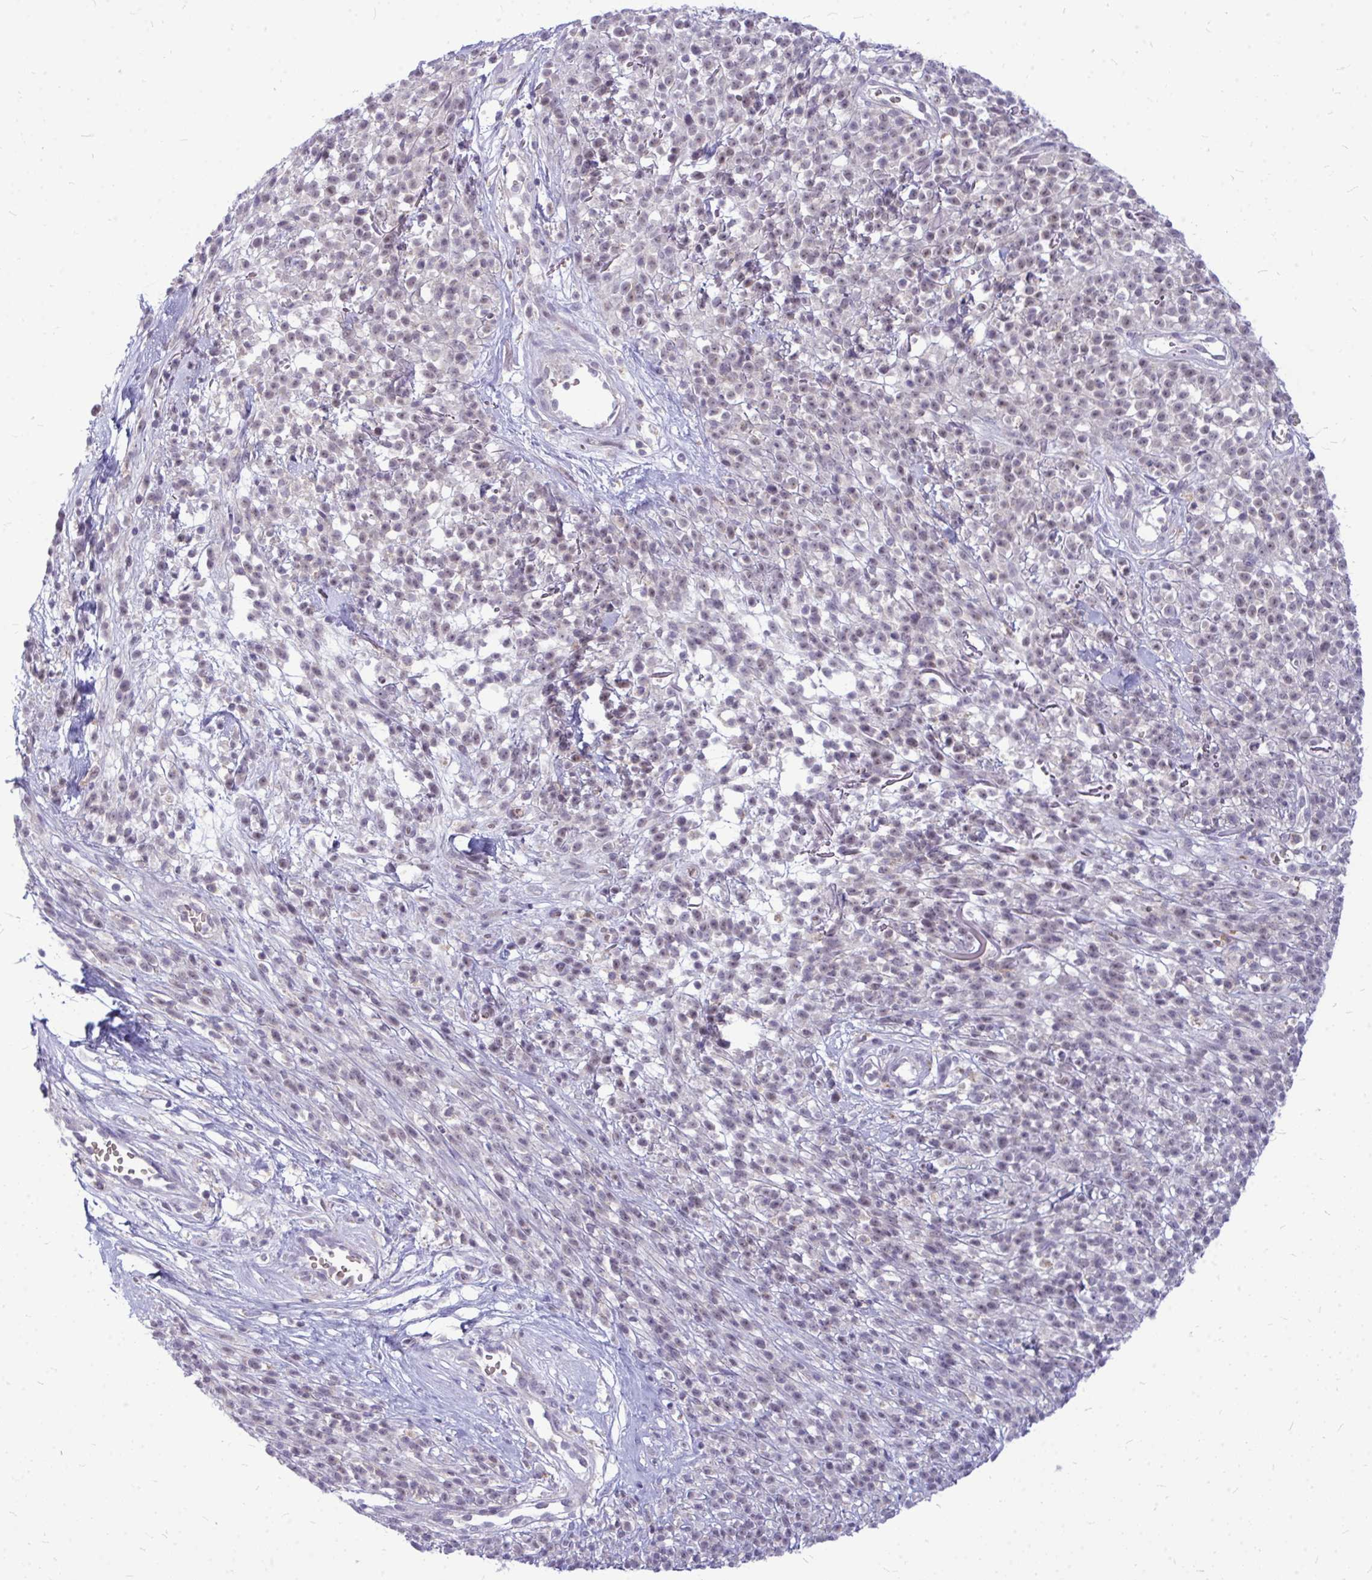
{"staining": {"intensity": "negative", "quantity": "none", "location": "none"}, "tissue": "melanoma", "cell_type": "Tumor cells", "image_type": "cancer", "snomed": [{"axis": "morphology", "description": "Malignant melanoma, NOS"}, {"axis": "topography", "description": "Skin"}, {"axis": "topography", "description": "Skin of trunk"}], "caption": "This is an immunohistochemistry (IHC) histopathology image of human malignant melanoma. There is no positivity in tumor cells.", "gene": "ZSCAN25", "patient": {"sex": "male", "age": 74}}